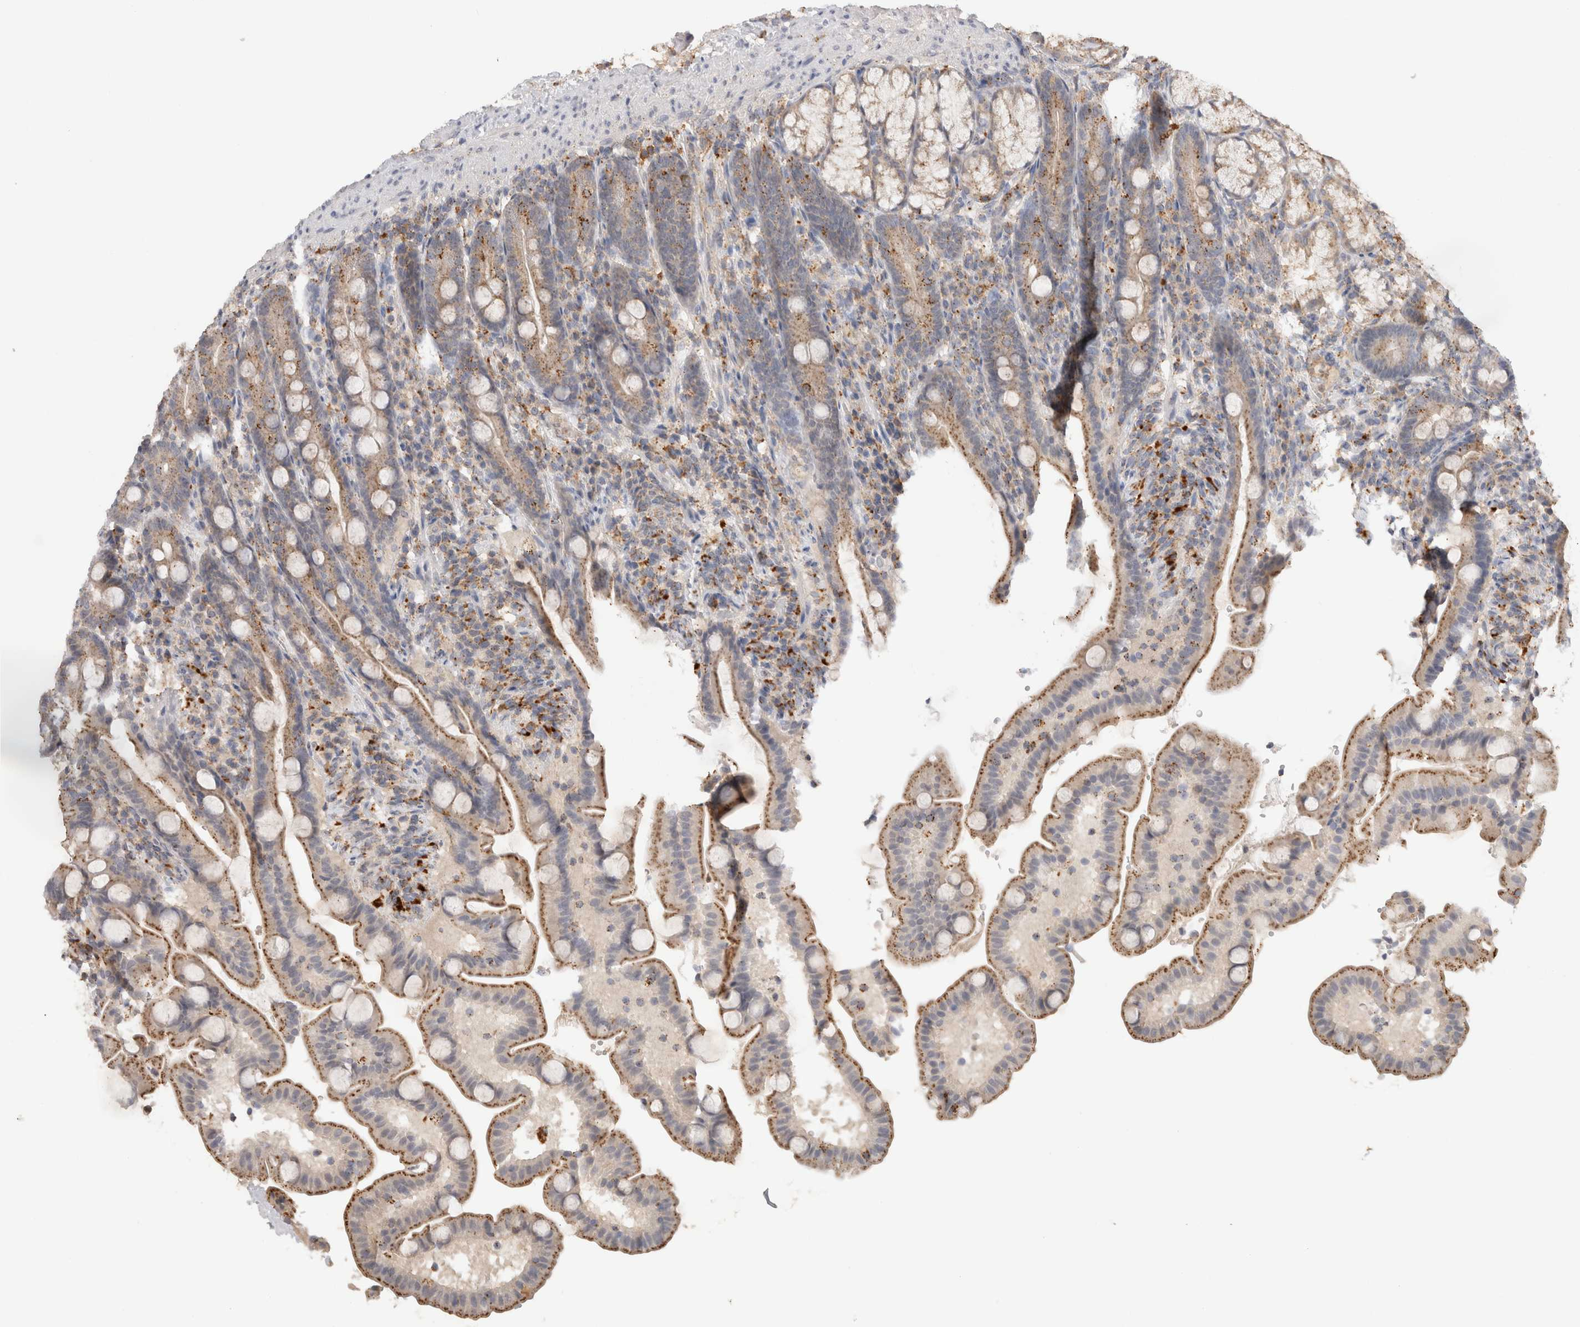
{"staining": {"intensity": "moderate", "quantity": ">75%", "location": "cytoplasmic/membranous"}, "tissue": "duodenum", "cell_type": "Glandular cells", "image_type": "normal", "snomed": [{"axis": "morphology", "description": "Normal tissue, NOS"}, {"axis": "topography", "description": "Duodenum"}], "caption": "A micrograph of duodenum stained for a protein demonstrates moderate cytoplasmic/membranous brown staining in glandular cells. Using DAB (brown) and hematoxylin (blue) stains, captured at high magnification using brightfield microscopy.", "gene": "GNS", "patient": {"sex": "male", "age": 54}}